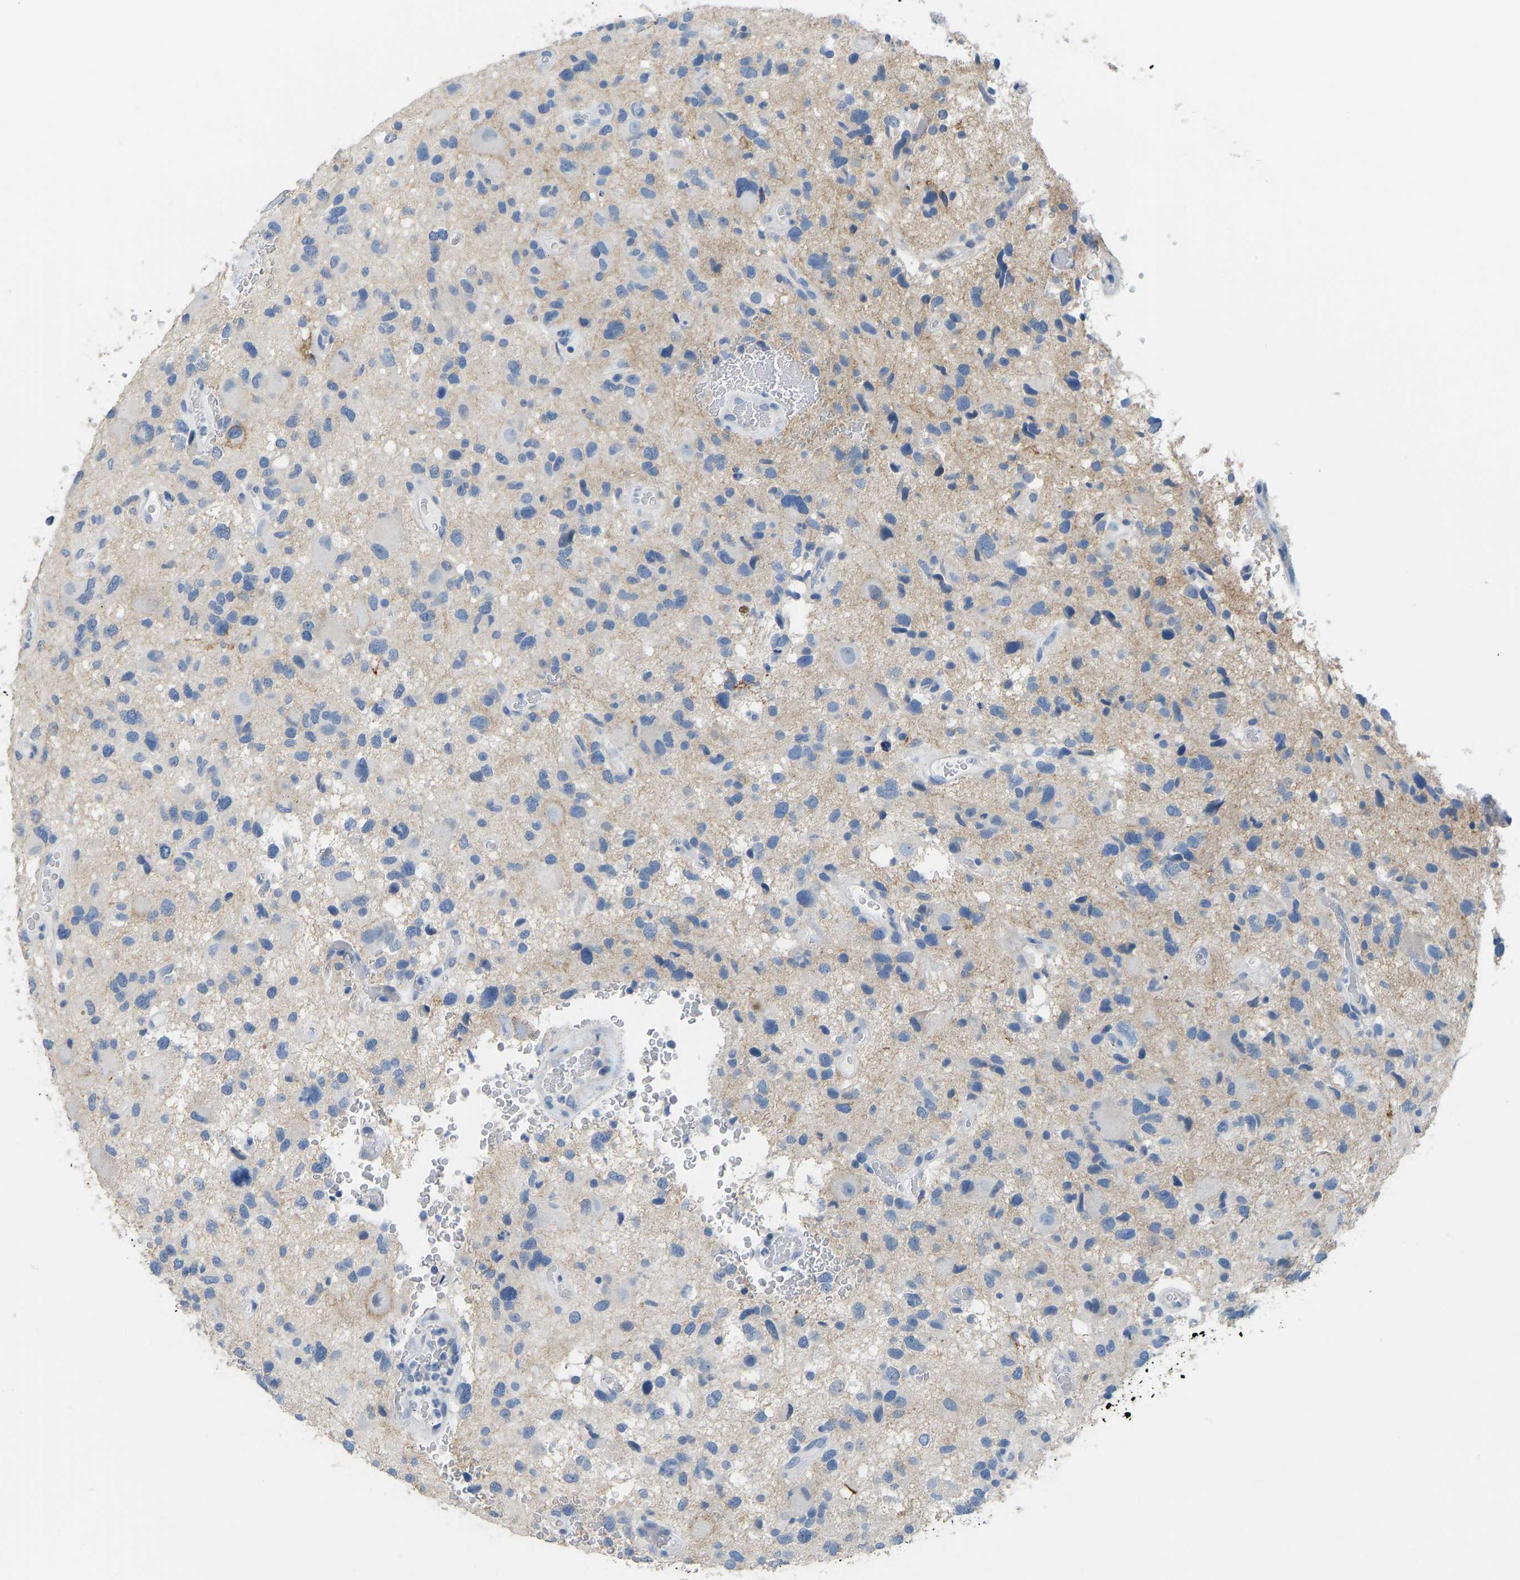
{"staining": {"intensity": "negative", "quantity": "none", "location": "none"}, "tissue": "glioma", "cell_type": "Tumor cells", "image_type": "cancer", "snomed": [{"axis": "morphology", "description": "Glioma, malignant, High grade"}, {"axis": "topography", "description": "Brain"}], "caption": "IHC micrograph of human glioma stained for a protein (brown), which demonstrates no positivity in tumor cells.", "gene": "ATP1A1", "patient": {"sex": "male", "age": 33}}